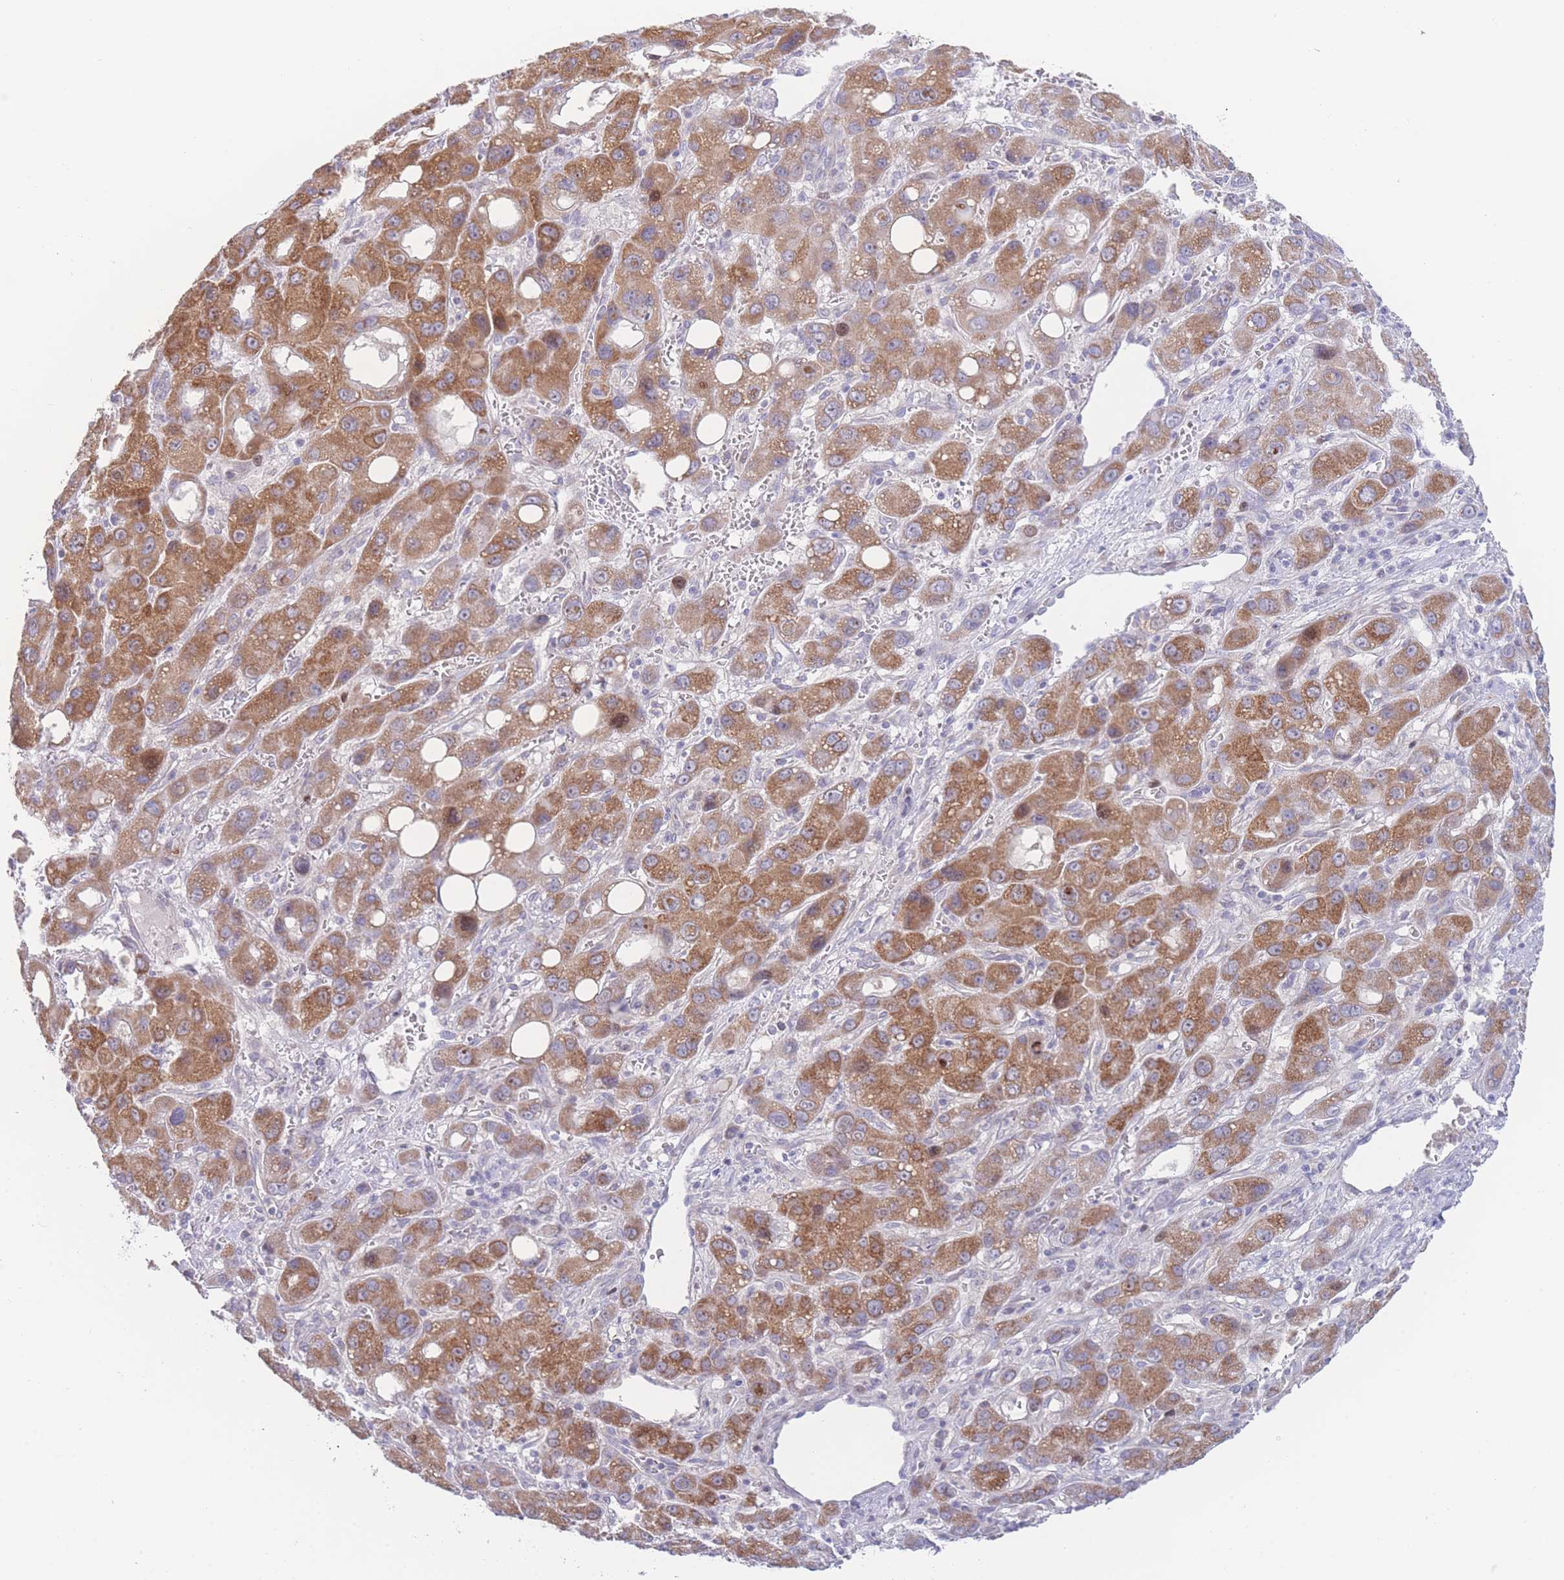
{"staining": {"intensity": "moderate", "quantity": ">75%", "location": "cytoplasmic/membranous"}, "tissue": "liver cancer", "cell_type": "Tumor cells", "image_type": "cancer", "snomed": [{"axis": "morphology", "description": "Carcinoma, Hepatocellular, NOS"}, {"axis": "topography", "description": "Liver"}], "caption": "Approximately >75% of tumor cells in human liver hepatocellular carcinoma display moderate cytoplasmic/membranous protein staining as visualized by brown immunohistochemical staining.", "gene": "GPAM", "patient": {"sex": "male", "age": 55}}